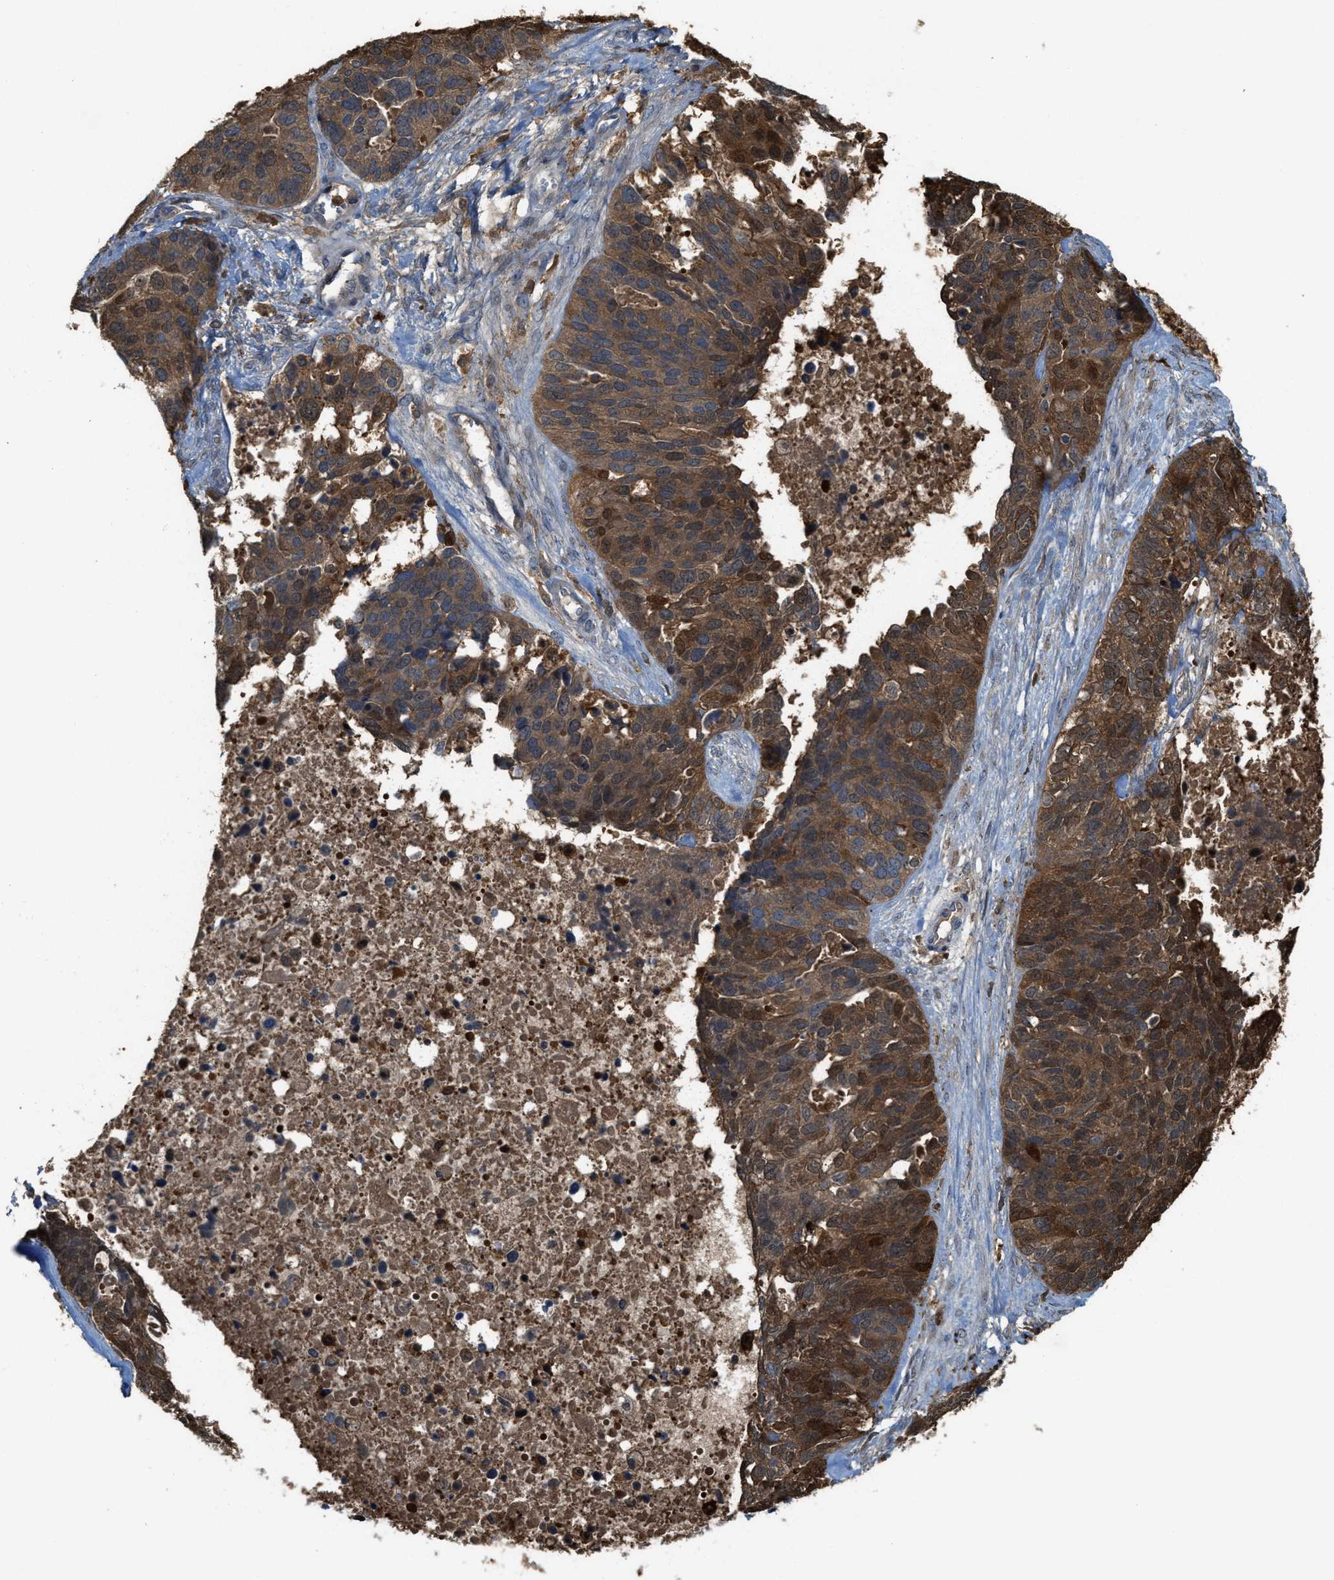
{"staining": {"intensity": "moderate", "quantity": ">75%", "location": "cytoplasmic/membranous"}, "tissue": "ovarian cancer", "cell_type": "Tumor cells", "image_type": "cancer", "snomed": [{"axis": "morphology", "description": "Cystadenocarcinoma, serous, NOS"}, {"axis": "topography", "description": "Ovary"}], "caption": "Serous cystadenocarcinoma (ovarian) stained with a protein marker exhibits moderate staining in tumor cells.", "gene": "SERPINB5", "patient": {"sex": "female", "age": 44}}